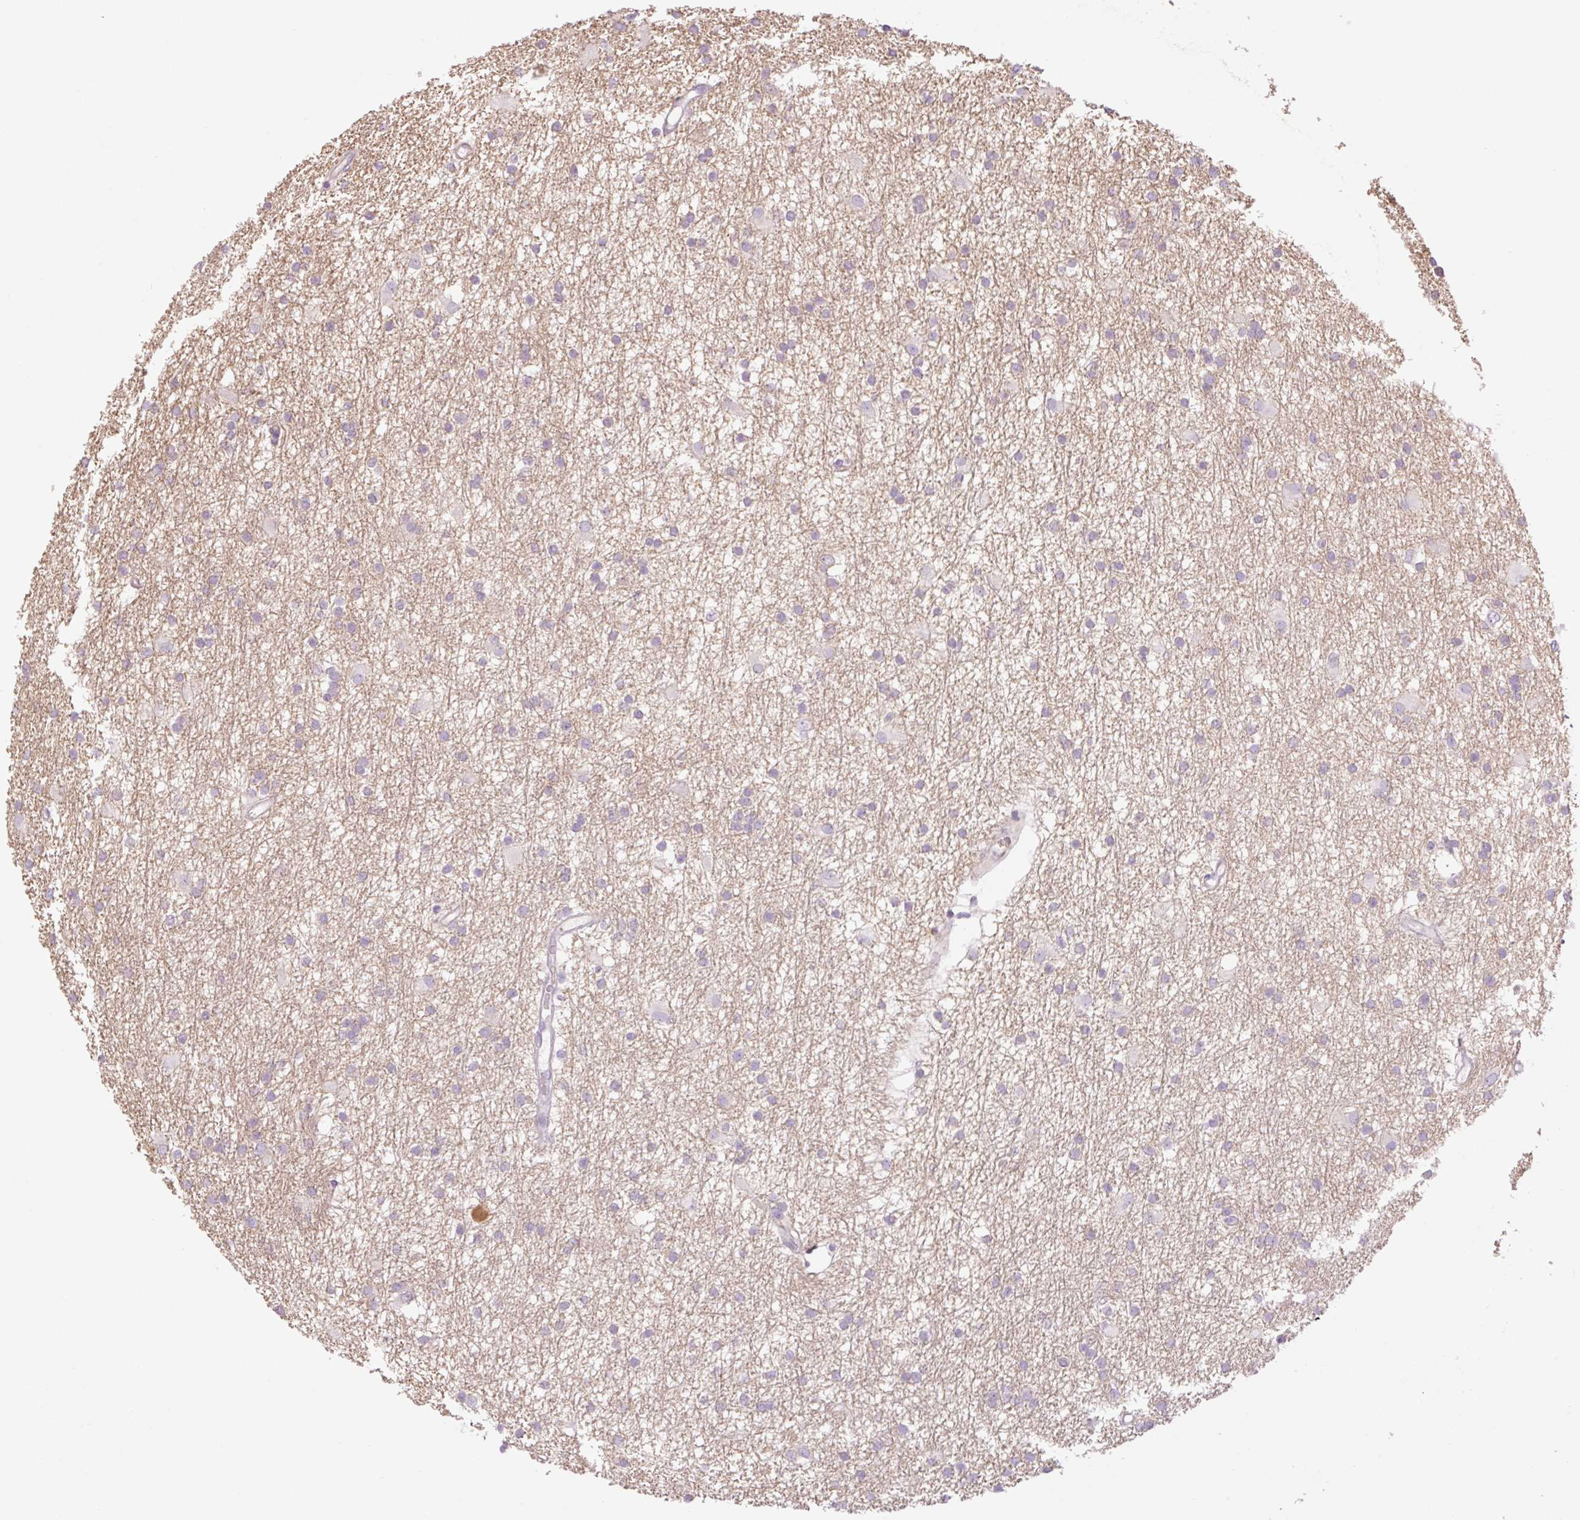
{"staining": {"intensity": "negative", "quantity": "none", "location": "none"}, "tissue": "glioma", "cell_type": "Tumor cells", "image_type": "cancer", "snomed": [{"axis": "morphology", "description": "Glioma, malignant, High grade"}, {"axis": "topography", "description": "Brain"}], "caption": "A high-resolution photomicrograph shows IHC staining of malignant high-grade glioma, which shows no significant staining in tumor cells.", "gene": "GRID2", "patient": {"sex": "male", "age": 77}}